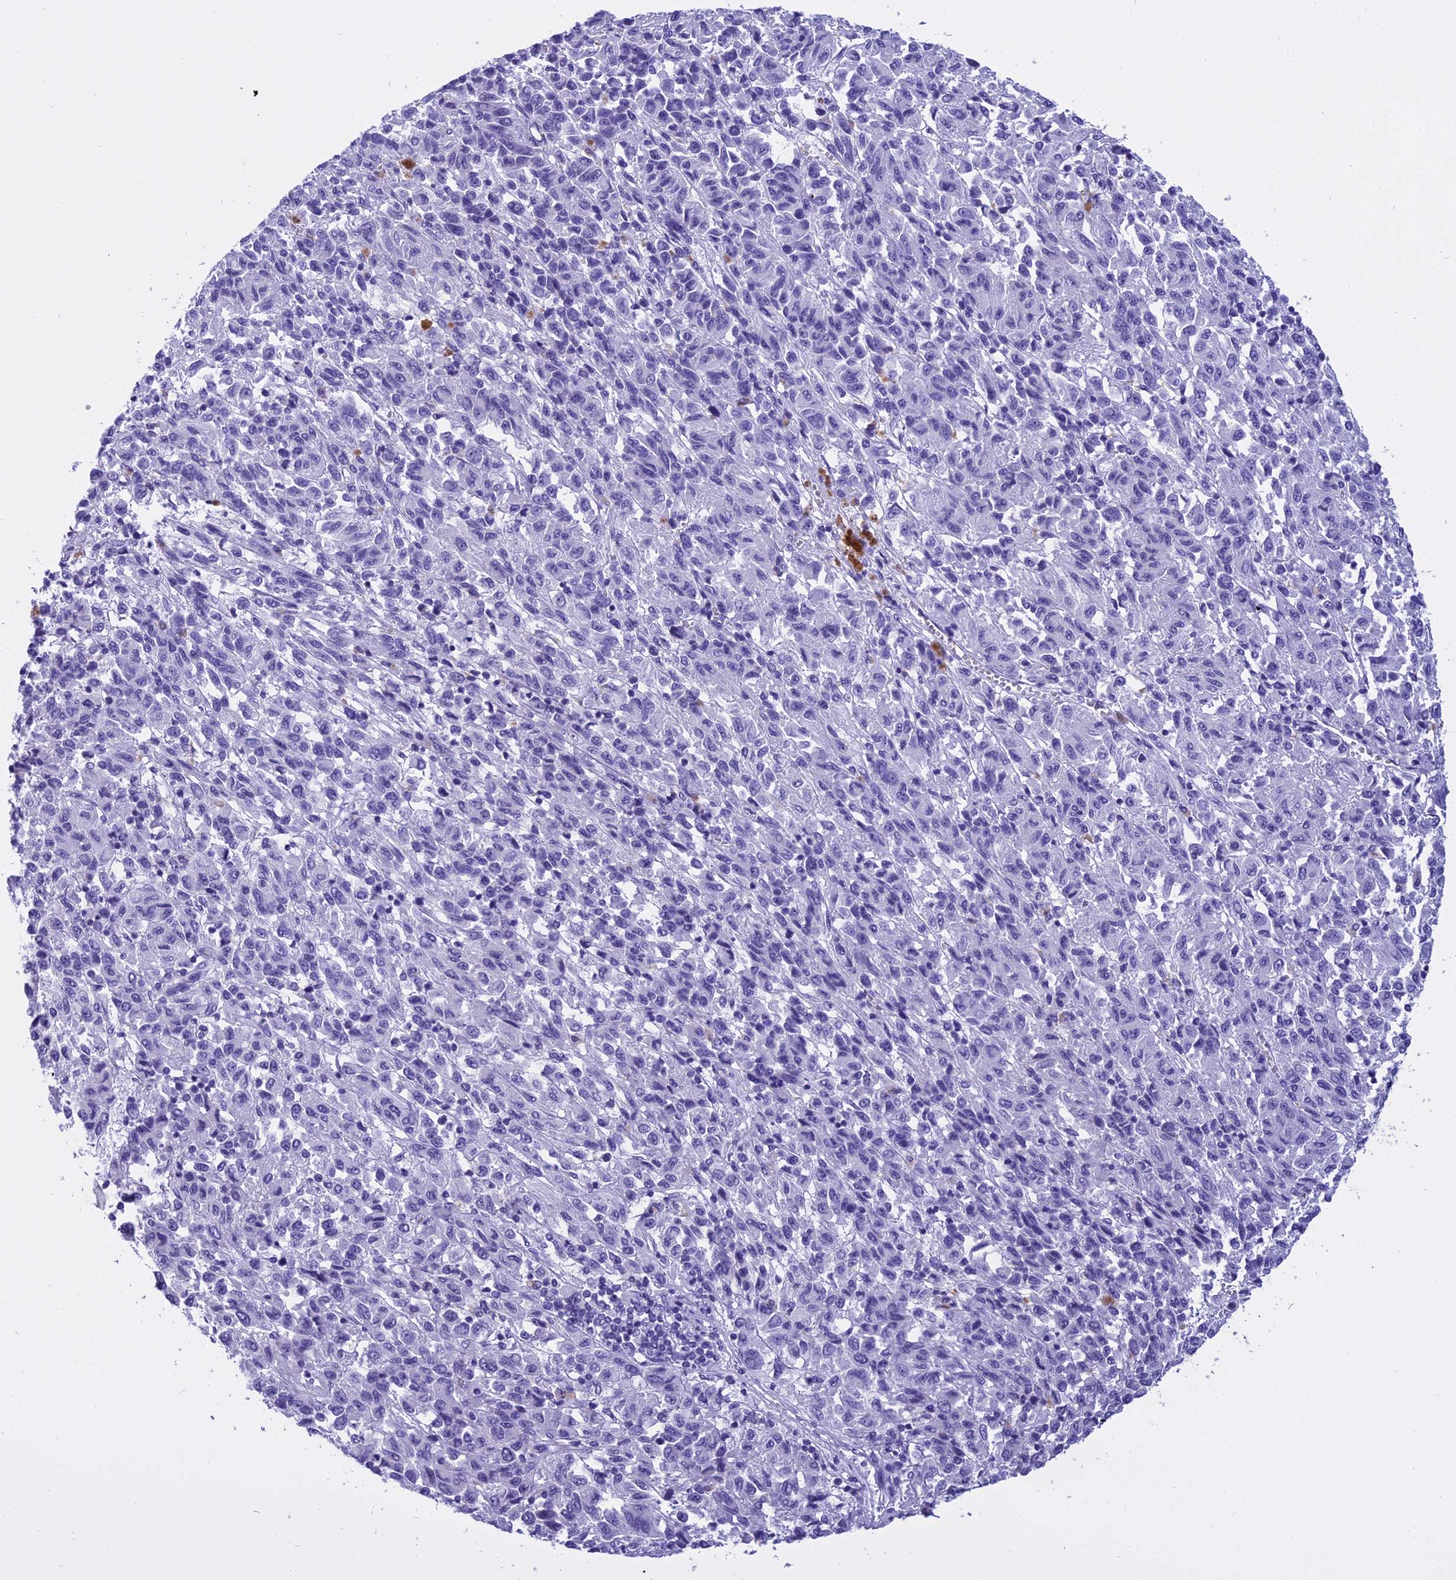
{"staining": {"intensity": "negative", "quantity": "none", "location": "none"}, "tissue": "melanoma", "cell_type": "Tumor cells", "image_type": "cancer", "snomed": [{"axis": "morphology", "description": "Malignant melanoma, Metastatic site"}, {"axis": "topography", "description": "Lung"}], "caption": "Micrograph shows no significant protein staining in tumor cells of malignant melanoma (metastatic site).", "gene": "KCTD14", "patient": {"sex": "male", "age": 64}}